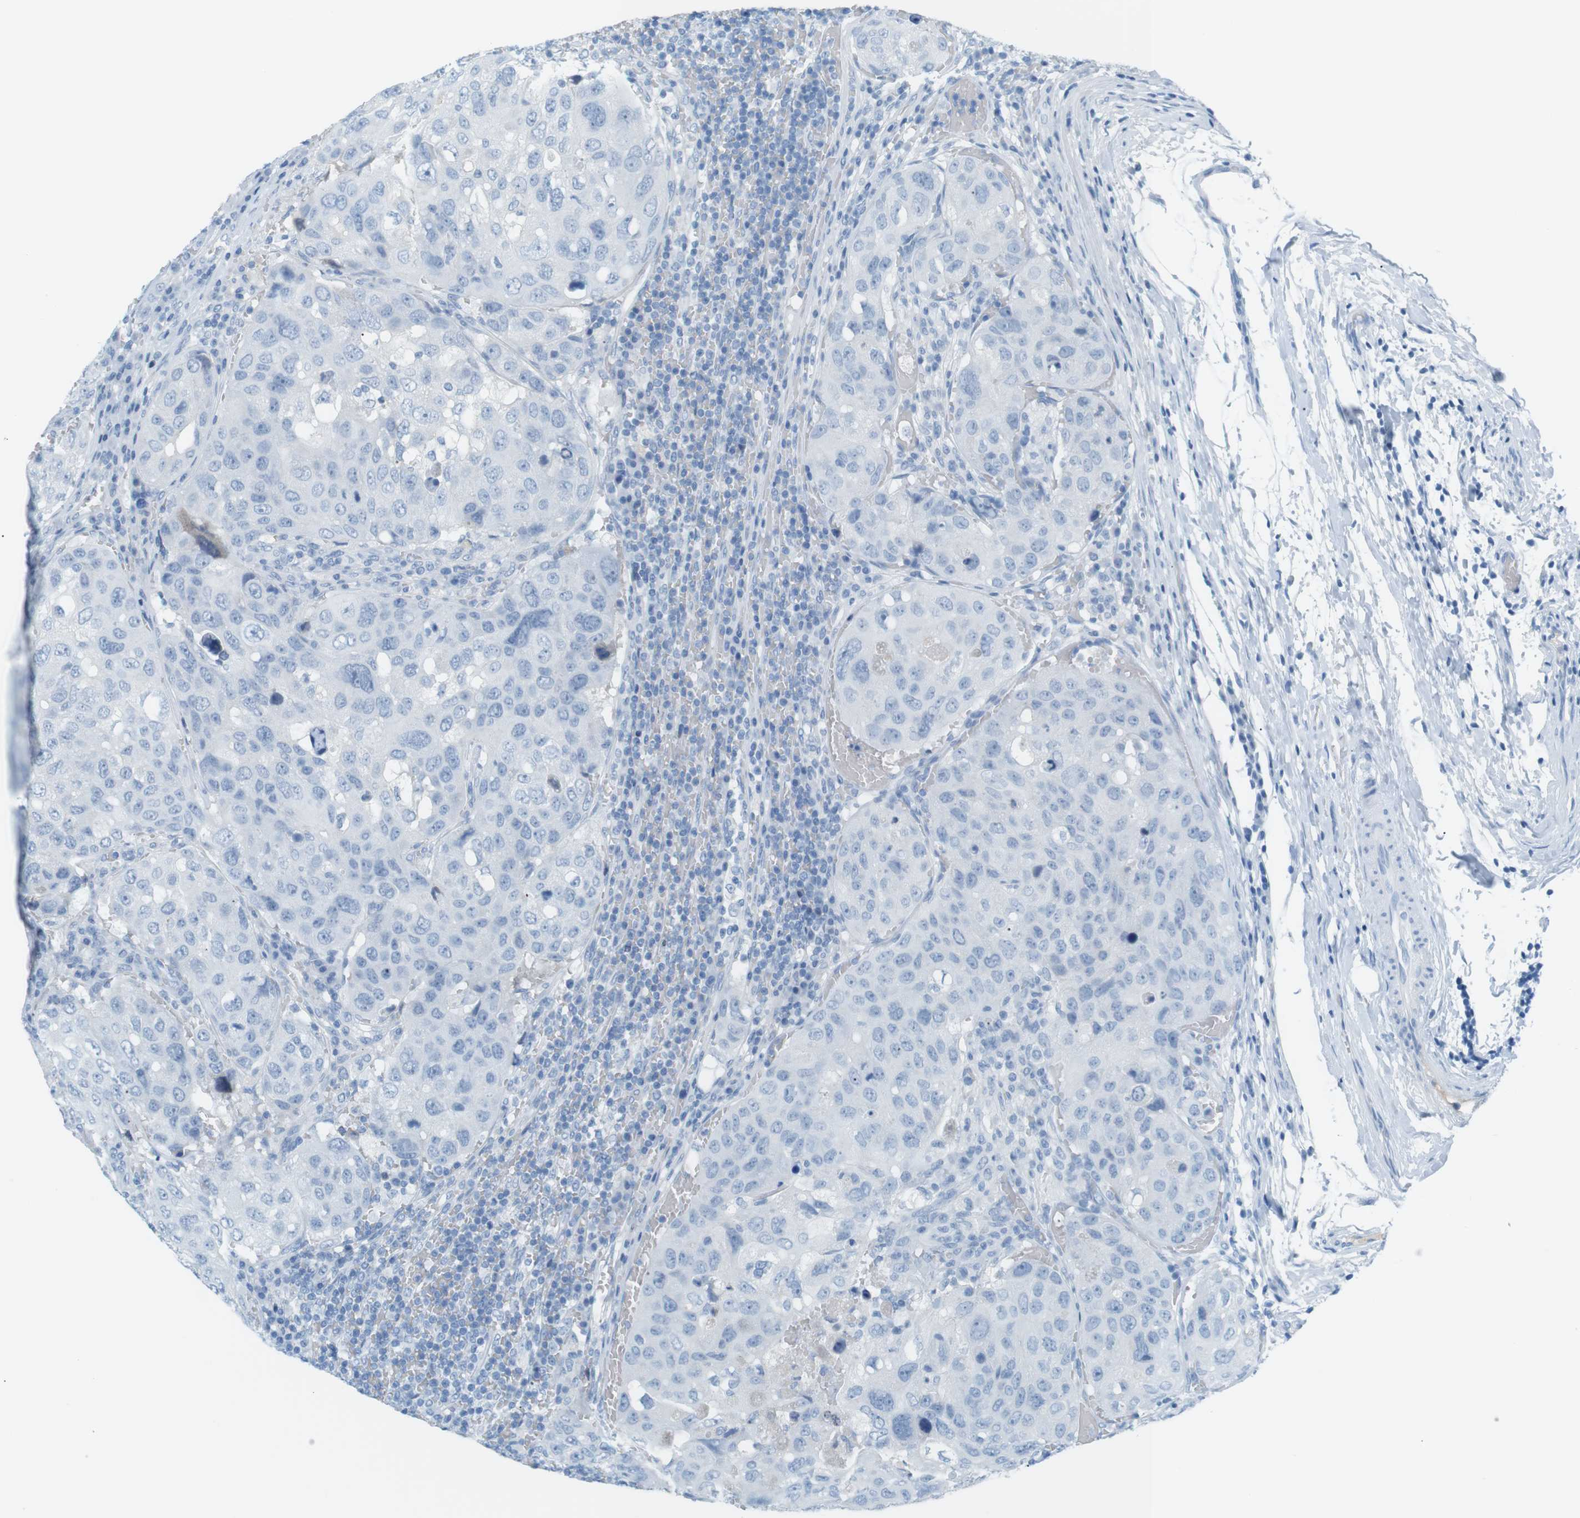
{"staining": {"intensity": "negative", "quantity": "none", "location": "none"}, "tissue": "urothelial cancer", "cell_type": "Tumor cells", "image_type": "cancer", "snomed": [{"axis": "morphology", "description": "Urothelial carcinoma, High grade"}, {"axis": "topography", "description": "Lymph node"}, {"axis": "topography", "description": "Urinary bladder"}], "caption": "Tumor cells are negative for protein expression in human urothelial cancer. (DAB immunohistochemistry with hematoxylin counter stain).", "gene": "AZGP1", "patient": {"sex": "male", "age": 51}}